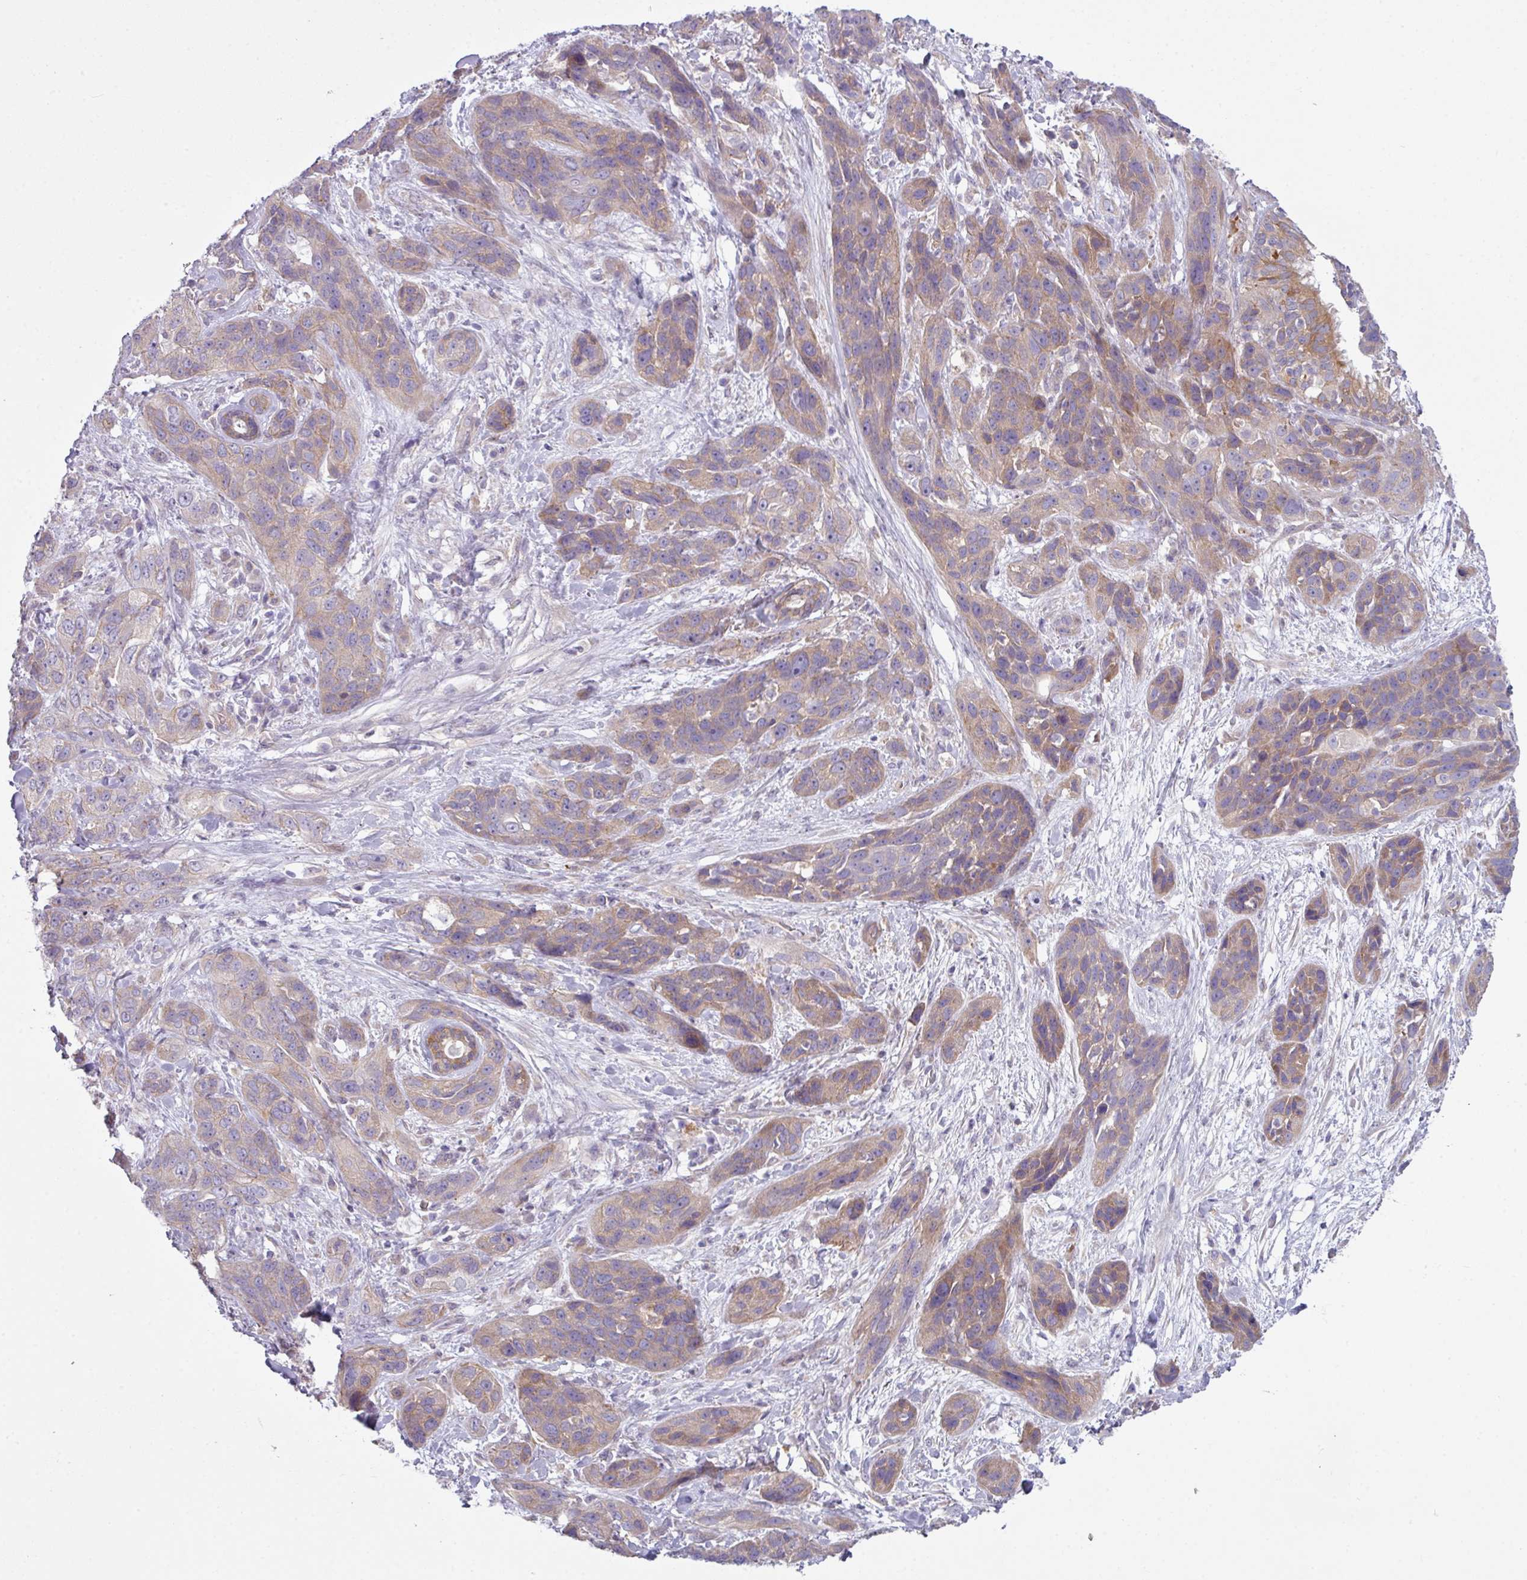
{"staining": {"intensity": "negative", "quantity": "none", "location": "none"}, "tissue": "adipose tissue", "cell_type": "Adipocytes", "image_type": "normal", "snomed": [{"axis": "morphology", "description": "Normal tissue, NOS"}, {"axis": "morphology", "description": "Squamous cell carcinoma, NOS"}, {"axis": "topography", "description": "Bronchus"}, {"axis": "topography", "description": "Lung"}], "caption": "Immunohistochemistry (IHC) photomicrograph of normal adipose tissue: human adipose tissue stained with DAB exhibits no significant protein expression in adipocytes. The staining was performed using DAB (3,3'-diaminobenzidine) to visualize the protein expression in brown, while the nuclei were stained in blue with hematoxylin (Magnification: 20x).", "gene": "CAMK2A", "patient": {"sex": "female", "age": 70}}